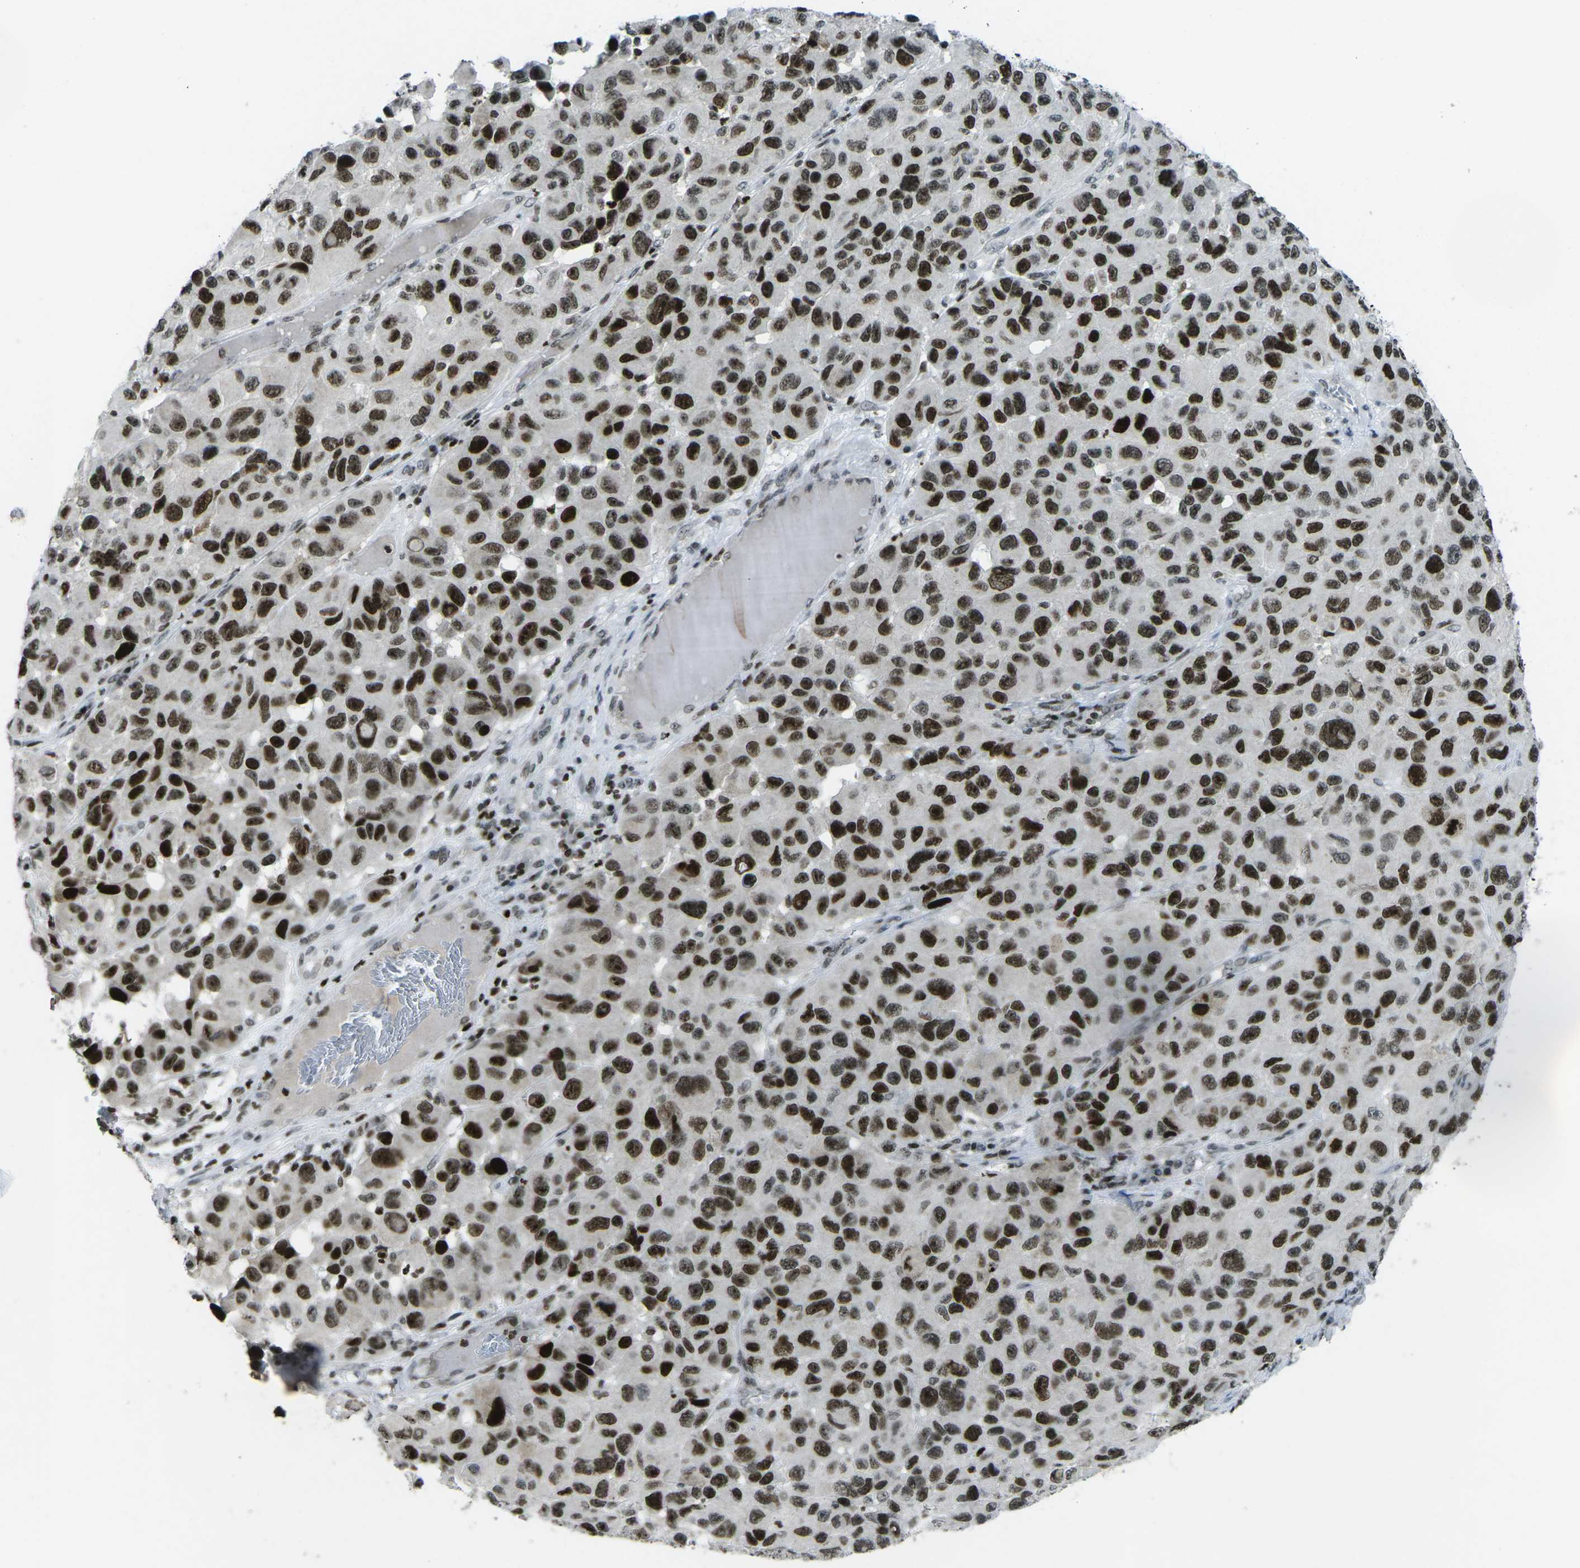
{"staining": {"intensity": "strong", "quantity": ">75%", "location": "nuclear"}, "tissue": "melanoma", "cell_type": "Tumor cells", "image_type": "cancer", "snomed": [{"axis": "morphology", "description": "Malignant melanoma, NOS"}, {"axis": "topography", "description": "Skin"}], "caption": "Human malignant melanoma stained with a brown dye reveals strong nuclear positive staining in about >75% of tumor cells.", "gene": "EME1", "patient": {"sex": "male", "age": 53}}